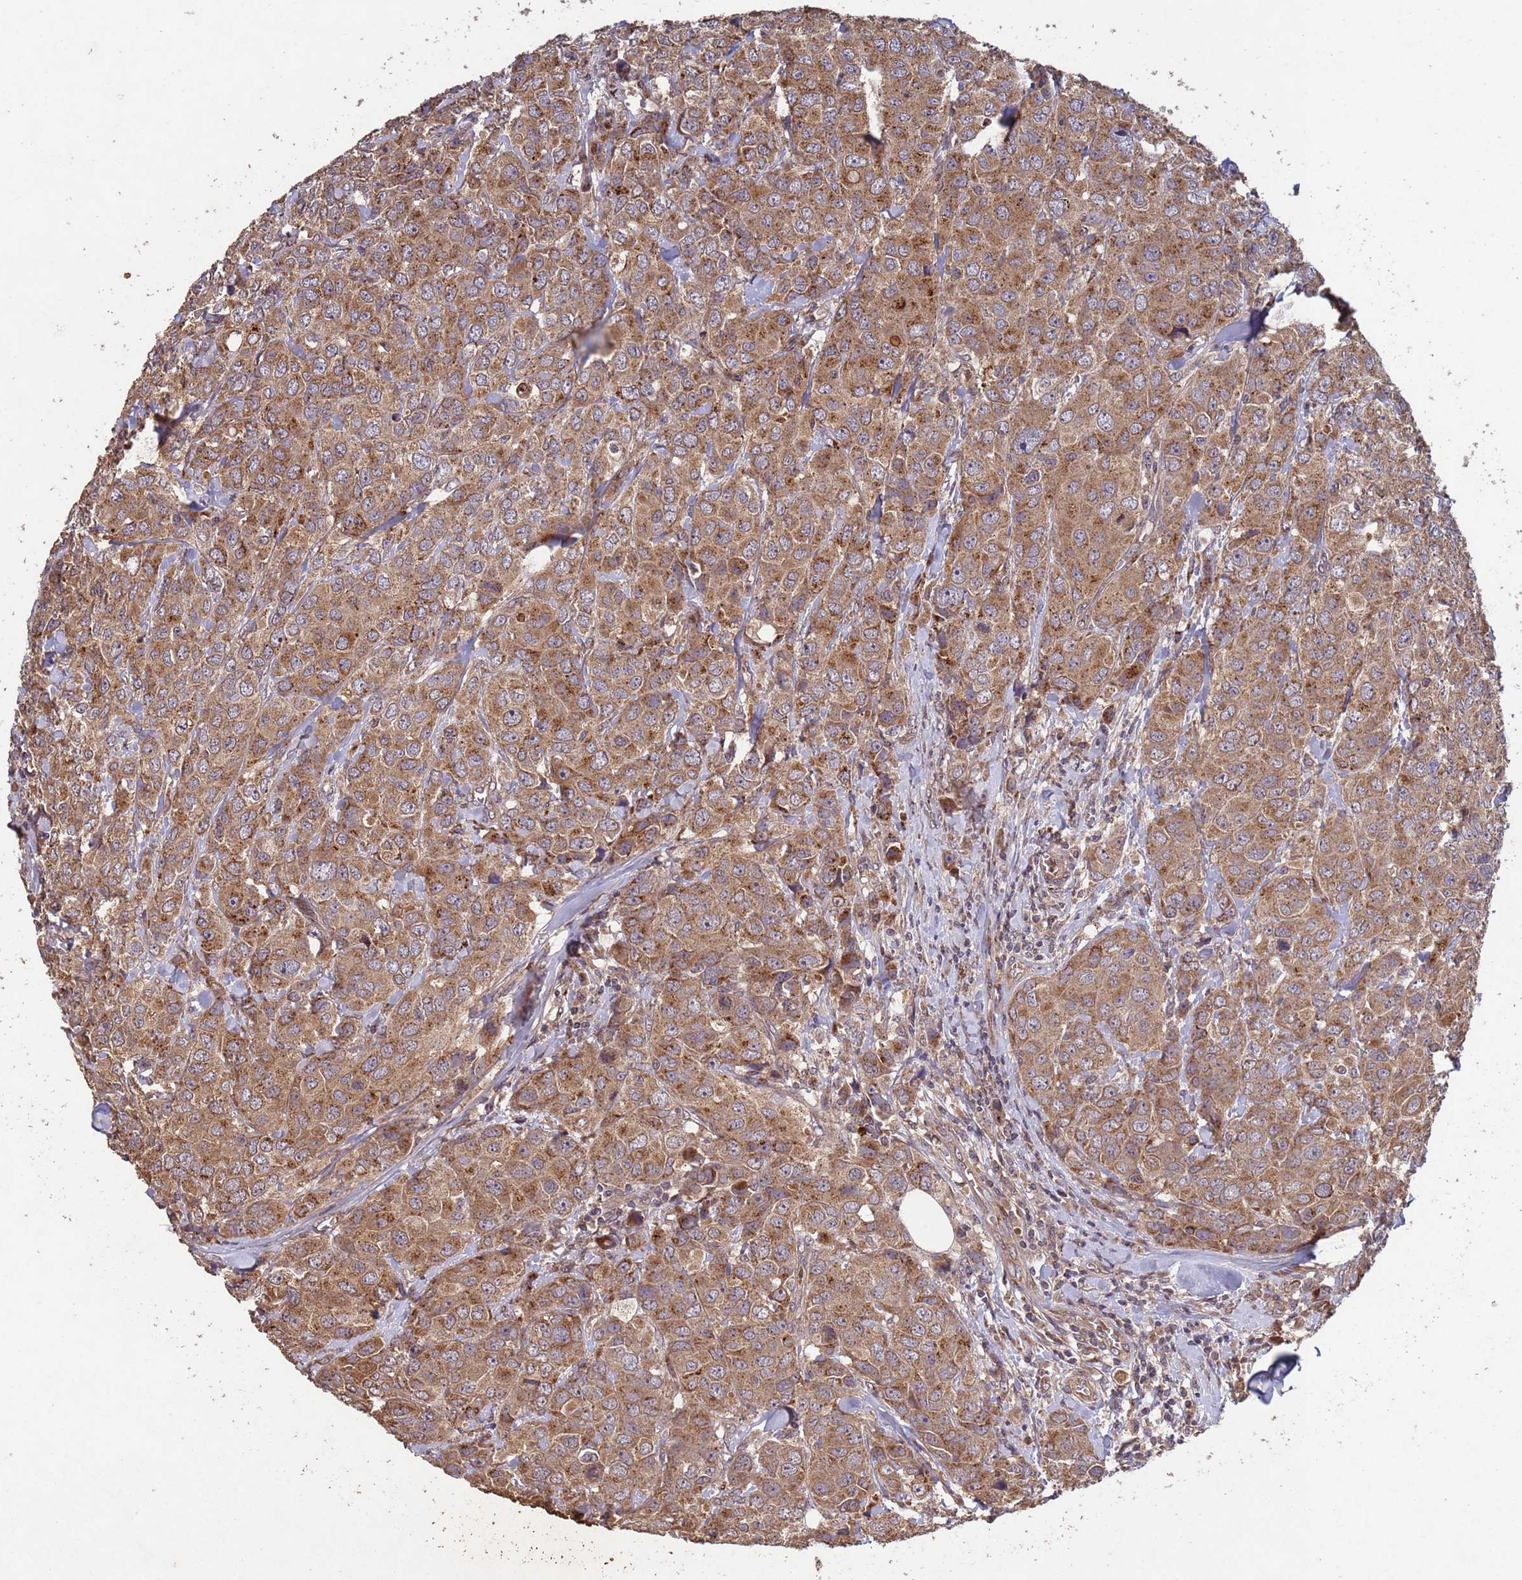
{"staining": {"intensity": "moderate", "quantity": ">75%", "location": "cytoplasmic/membranous"}, "tissue": "breast cancer", "cell_type": "Tumor cells", "image_type": "cancer", "snomed": [{"axis": "morphology", "description": "Duct carcinoma"}, {"axis": "topography", "description": "Breast"}], "caption": "Protein staining of breast cancer (infiltrating ductal carcinoma) tissue displays moderate cytoplasmic/membranous positivity in about >75% of tumor cells.", "gene": "FASTKD1", "patient": {"sex": "female", "age": 43}}